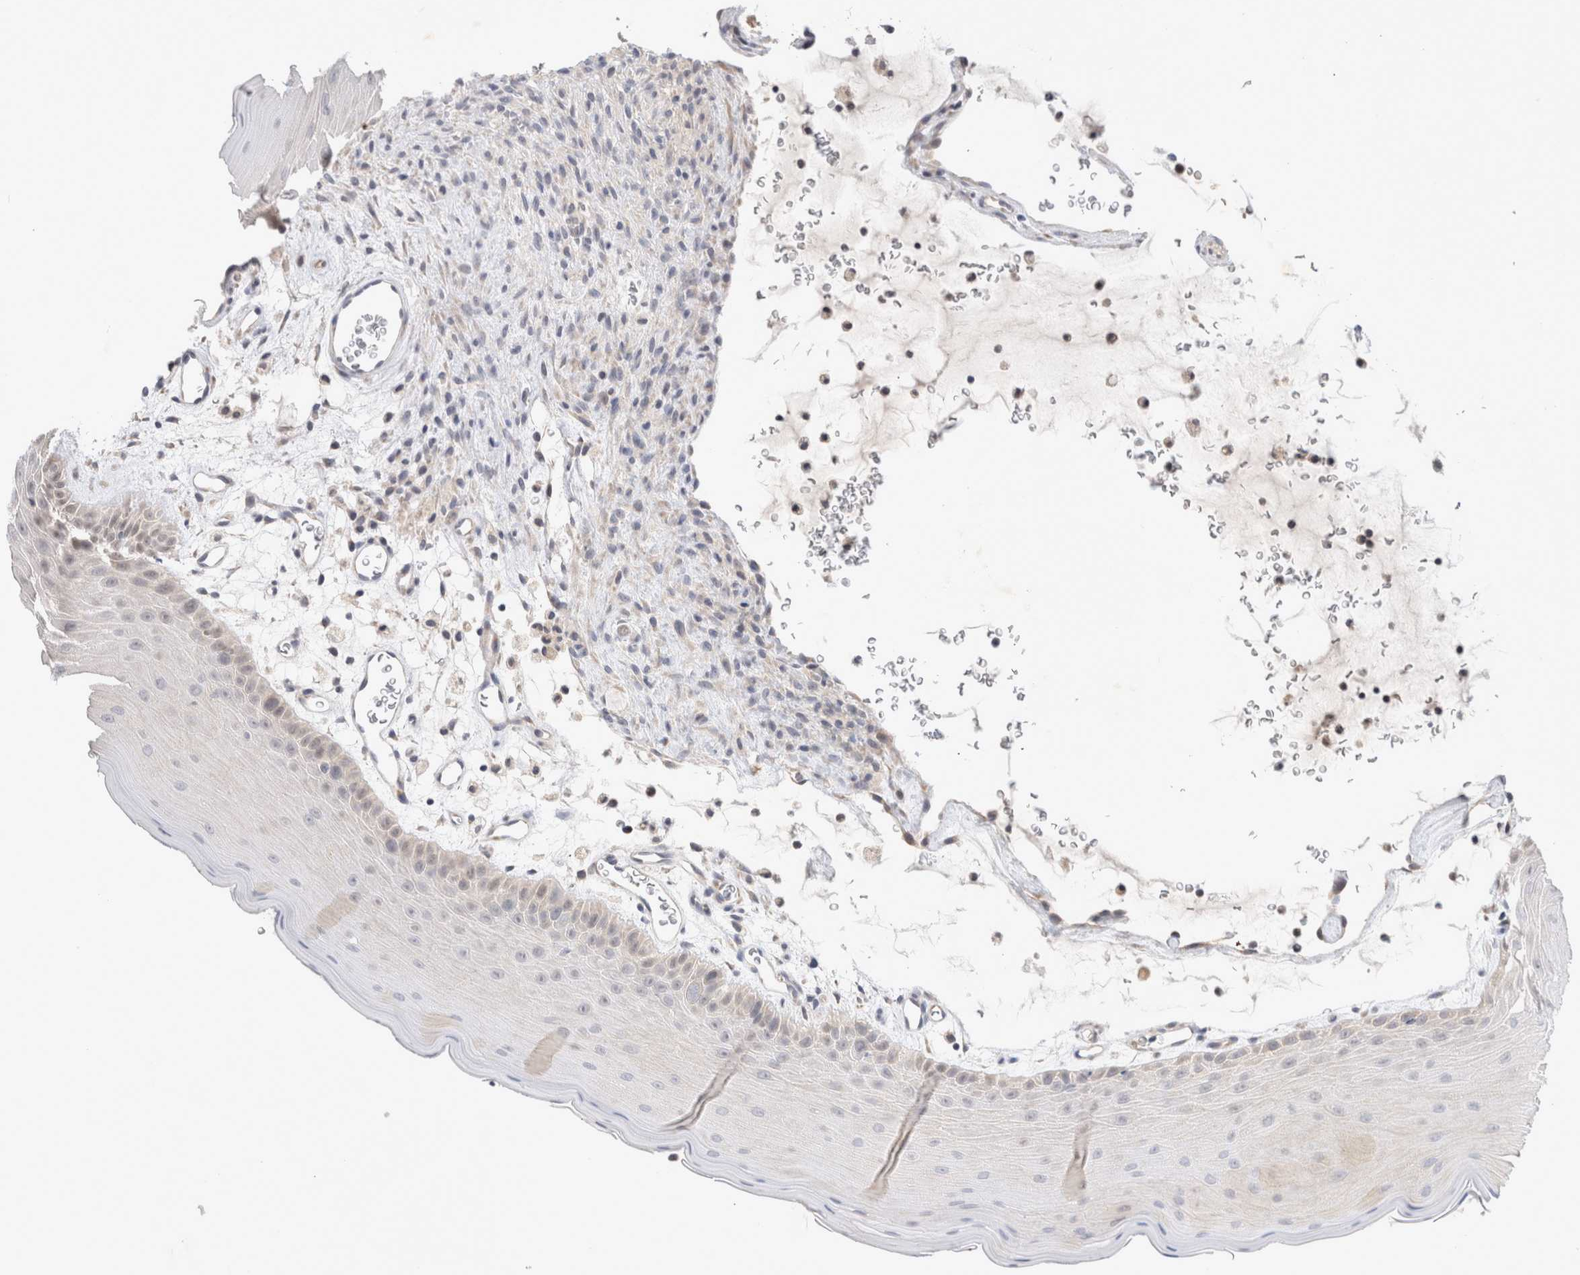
{"staining": {"intensity": "weak", "quantity": "<25%", "location": "cytoplasmic/membranous"}, "tissue": "oral mucosa", "cell_type": "Squamous epithelial cells", "image_type": "normal", "snomed": [{"axis": "morphology", "description": "Normal tissue, NOS"}, {"axis": "topography", "description": "Oral tissue"}], "caption": "Immunohistochemistry photomicrograph of unremarkable oral mucosa: oral mucosa stained with DAB displays no significant protein expression in squamous epithelial cells.", "gene": "NEDD4L", "patient": {"sex": "male", "age": 13}}